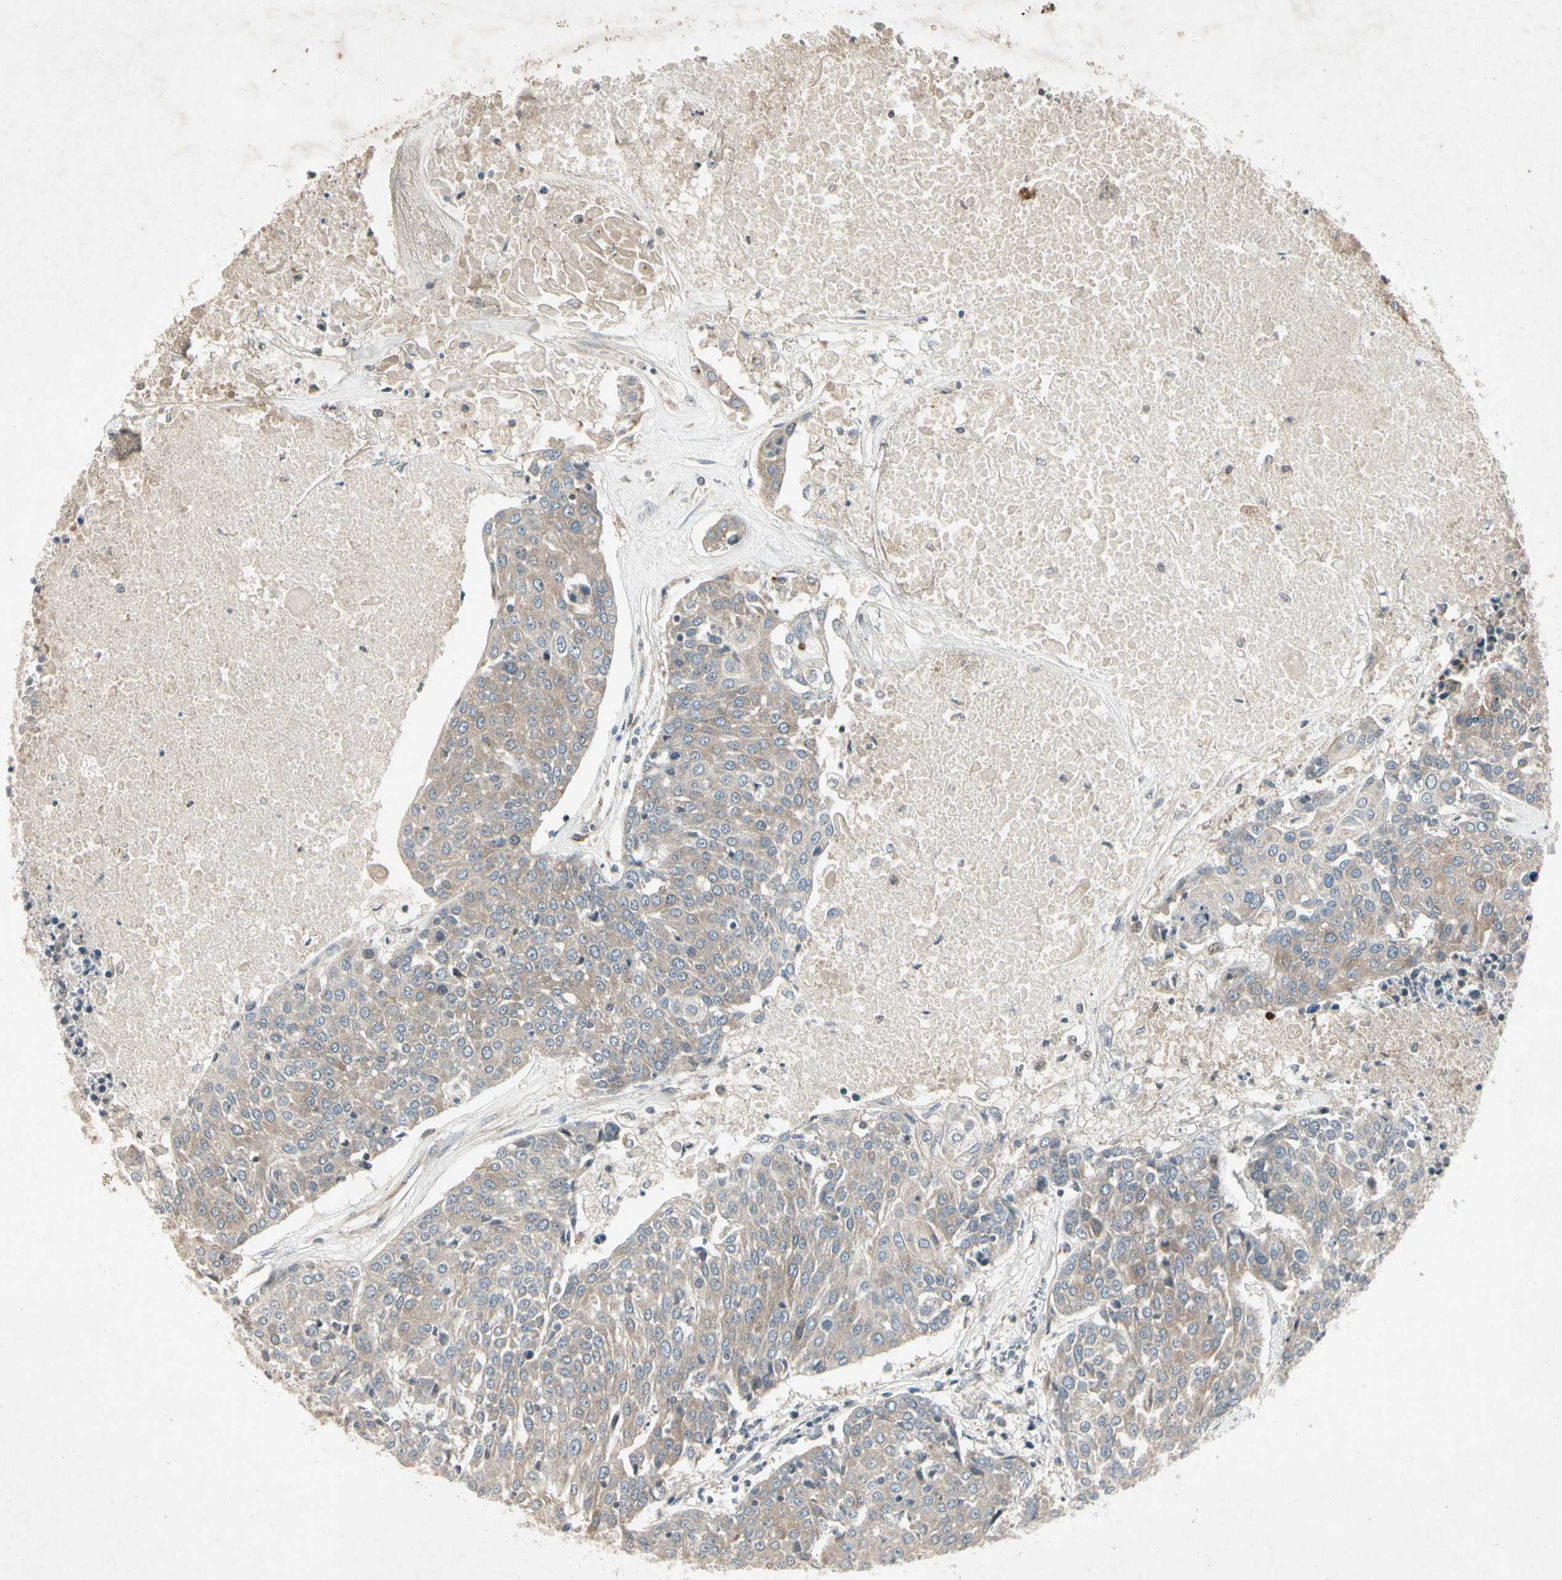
{"staining": {"intensity": "weak", "quantity": ">75%", "location": "cytoplasmic/membranous"}, "tissue": "urothelial cancer", "cell_type": "Tumor cells", "image_type": "cancer", "snomed": [{"axis": "morphology", "description": "Urothelial carcinoma, High grade"}, {"axis": "topography", "description": "Urinary bladder"}], "caption": "This is an image of IHC staining of urothelial cancer, which shows weak positivity in the cytoplasmic/membranous of tumor cells.", "gene": "TEK", "patient": {"sex": "female", "age": 85}}